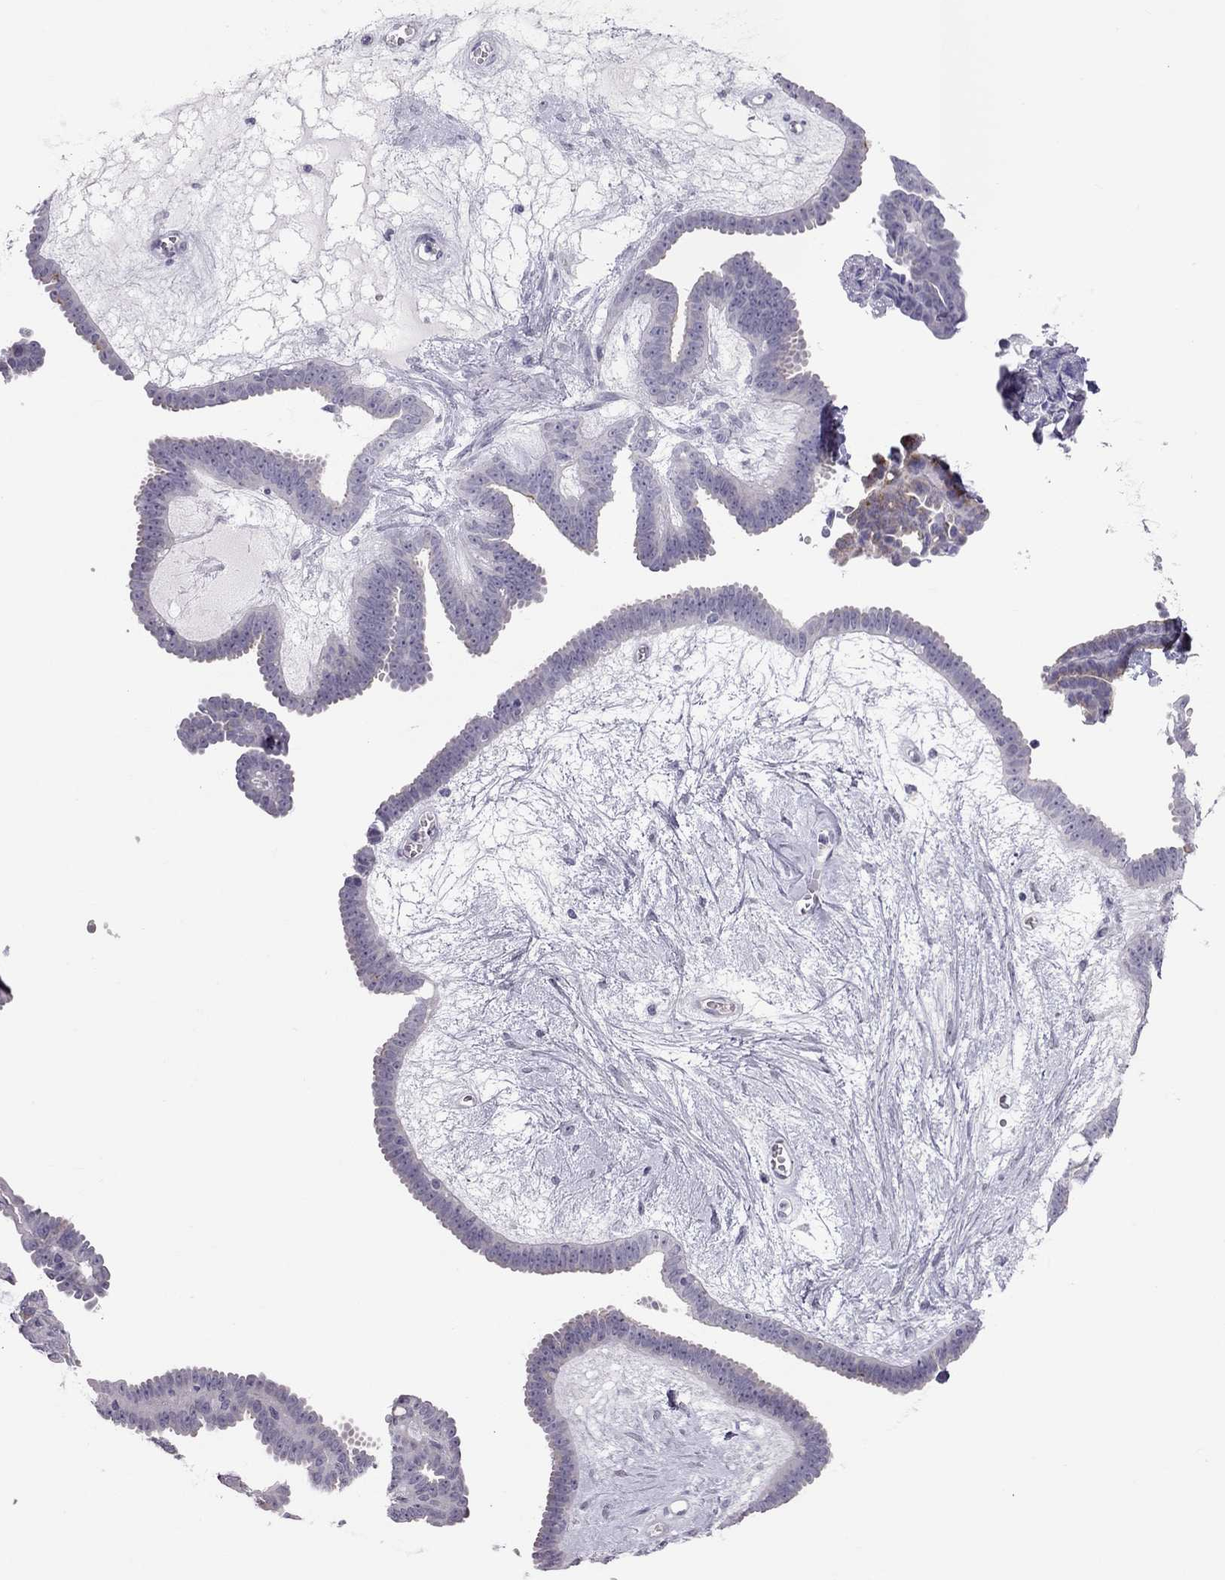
{"staining": {"intensity": "negative", "quantity": "none", "location": "none"}, "tissue": "ovarian cancer", "cell_type": "Tumor cells", "image_type": "cancer", "snomed": [{"axis": "morphology", "description": "Cystadenocarcinoma, serous, NOS"}, {"axis": "topography", "description": "Ovary"}], "caption": "IHC of ovarian cancer (serous cystadenocarcinoma) displays no staining in tumor cells.", "gene": "TEX14", "patient": {"sex": "female", "age": 71}}